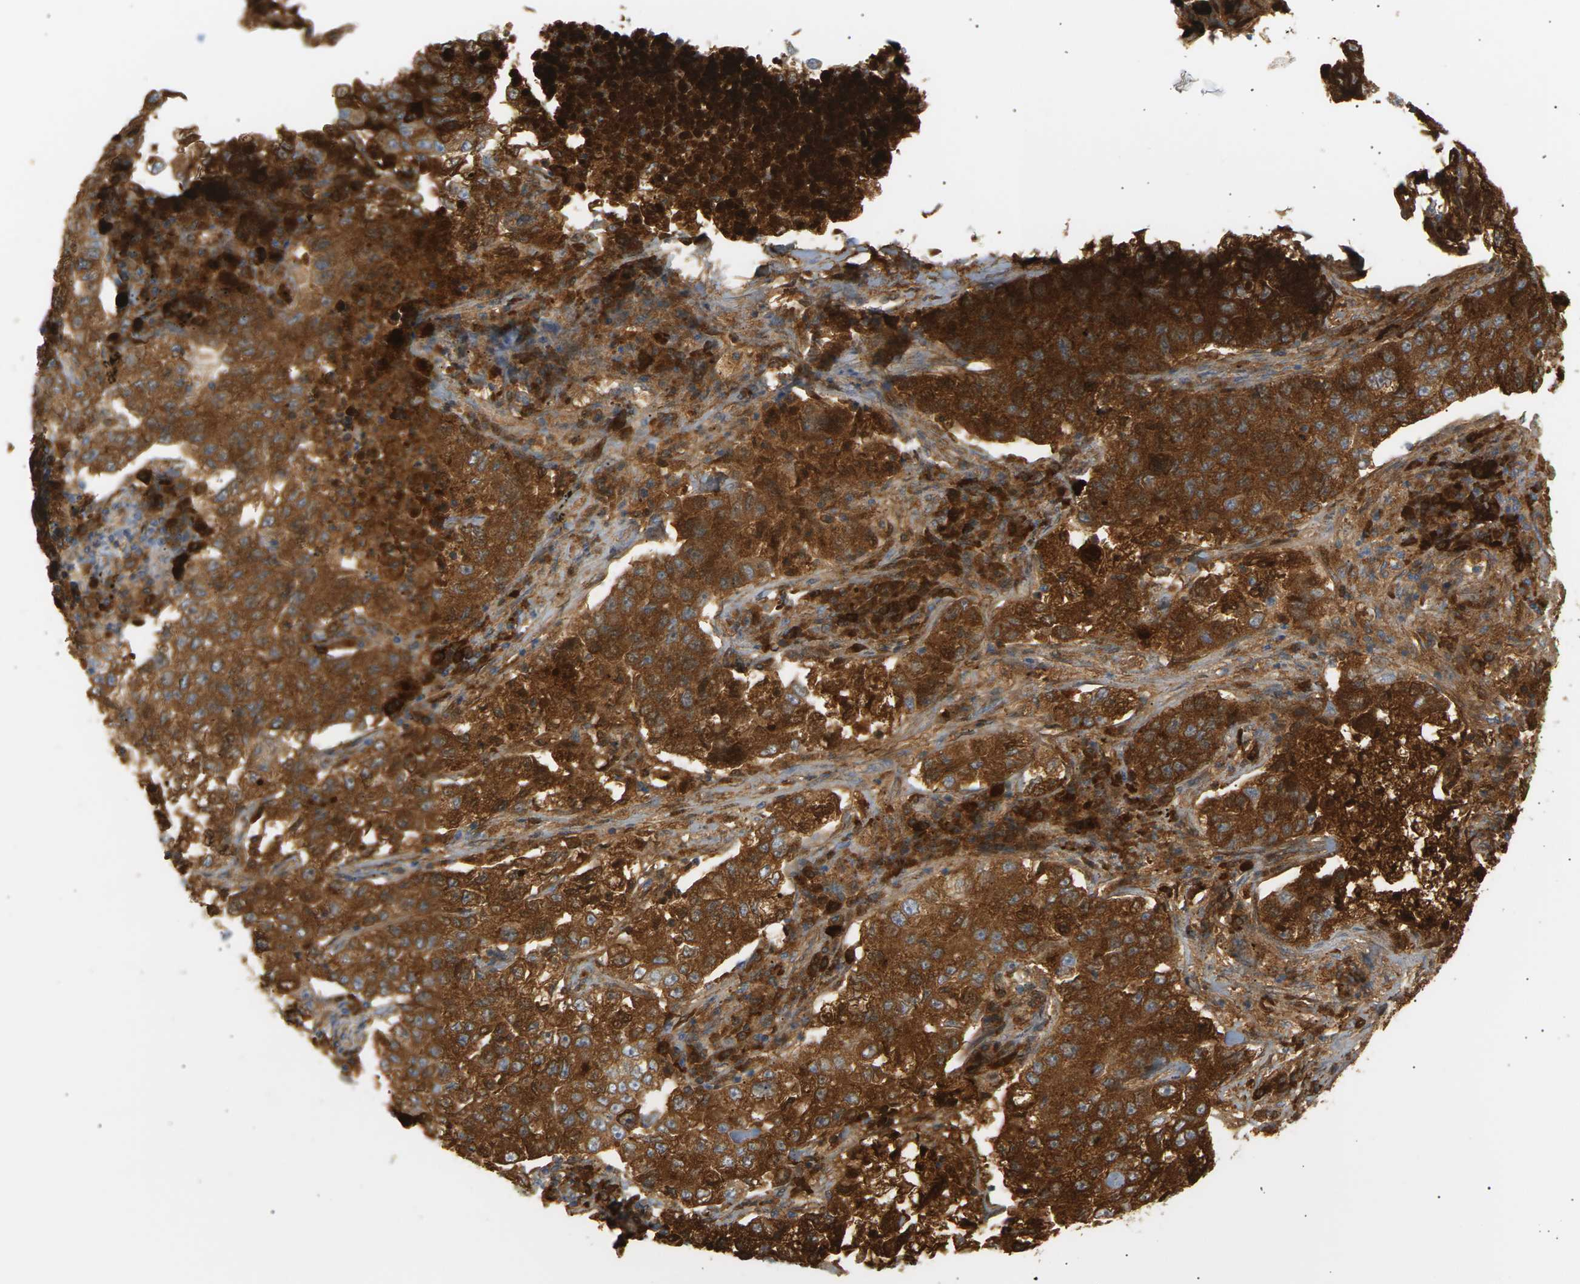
{"staining": {"intensity": "strong", "quantity": ">75%", "location": "cytoplasmic/membranous"}, "tissue": "lung cancer", "cell_type": "Tumor cells", "image_type": "cancer", "snomed": [{"axis": "morphology", "description": "Adenocarcinoma, NOS"}, {"axis": "topography", "description": "Lung"}], "caption": "This histopathology image shows immunohistochemistry staining of human lung cancer (adenocarcinoma), with high strong cytoplasmic/membranous positivity in about >75% of tumor cells.", "gene": "IGLC3", "patient": {"sex": "male", "age": 49}}